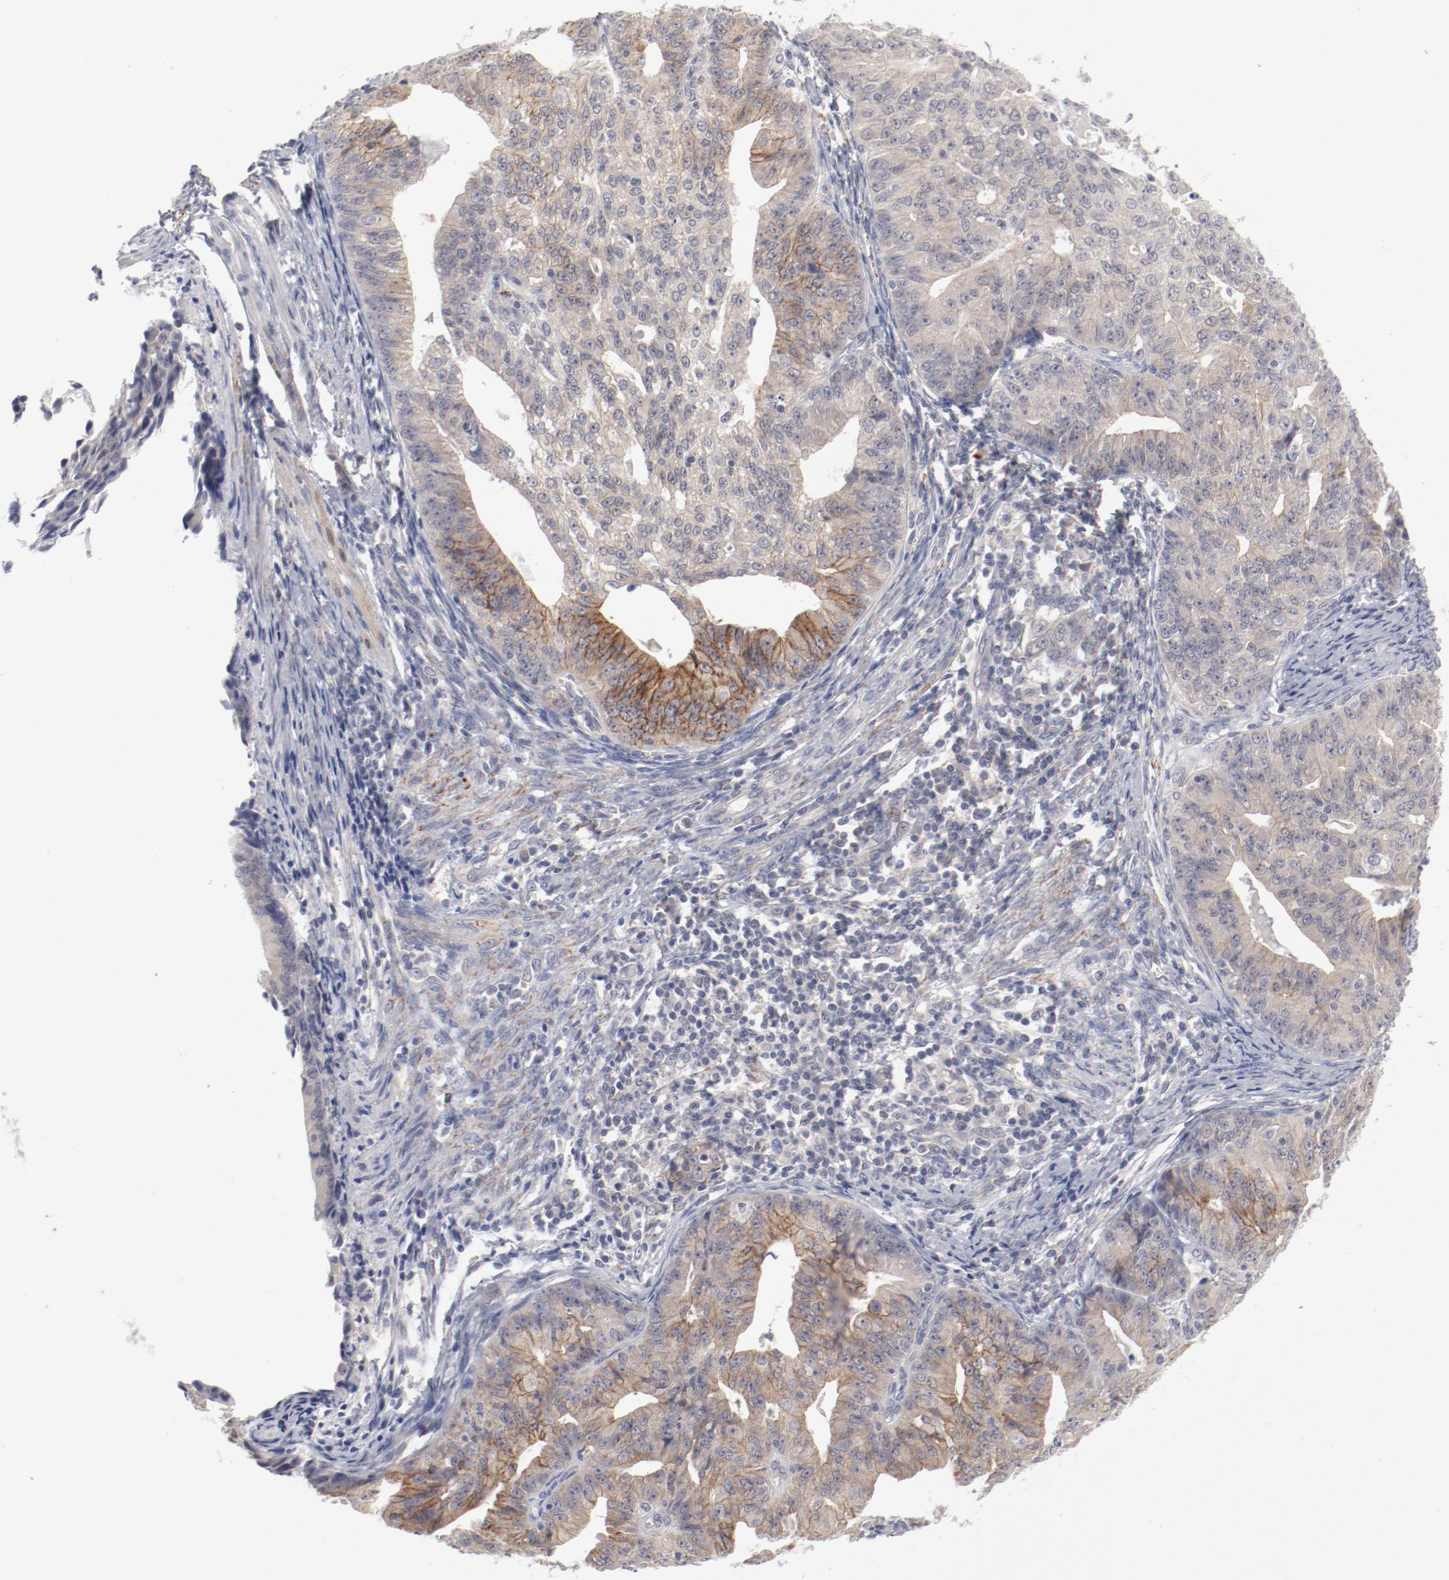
{"staining": {"intensity": "weak", "quantity": "<25%", "location": "cytoplasmic/membranous"}, "tissue": "endometrial cancer", "cell_type": "Tumor cells", "image_type": "cancer", "snomed": [{"axis": "morphology", "description": "Adenocarcinoma, NOS"}, {"axis": "topography", "description": "Endometrium"}], "caption": "A histopathology image of endometrial adenocarcinoma stained for a protein reveals no brown staining in tumor cells. Nuclei are stained in blue.", "gene": "SH3BGR", "patient": {"sex": "female", "age": 56}}